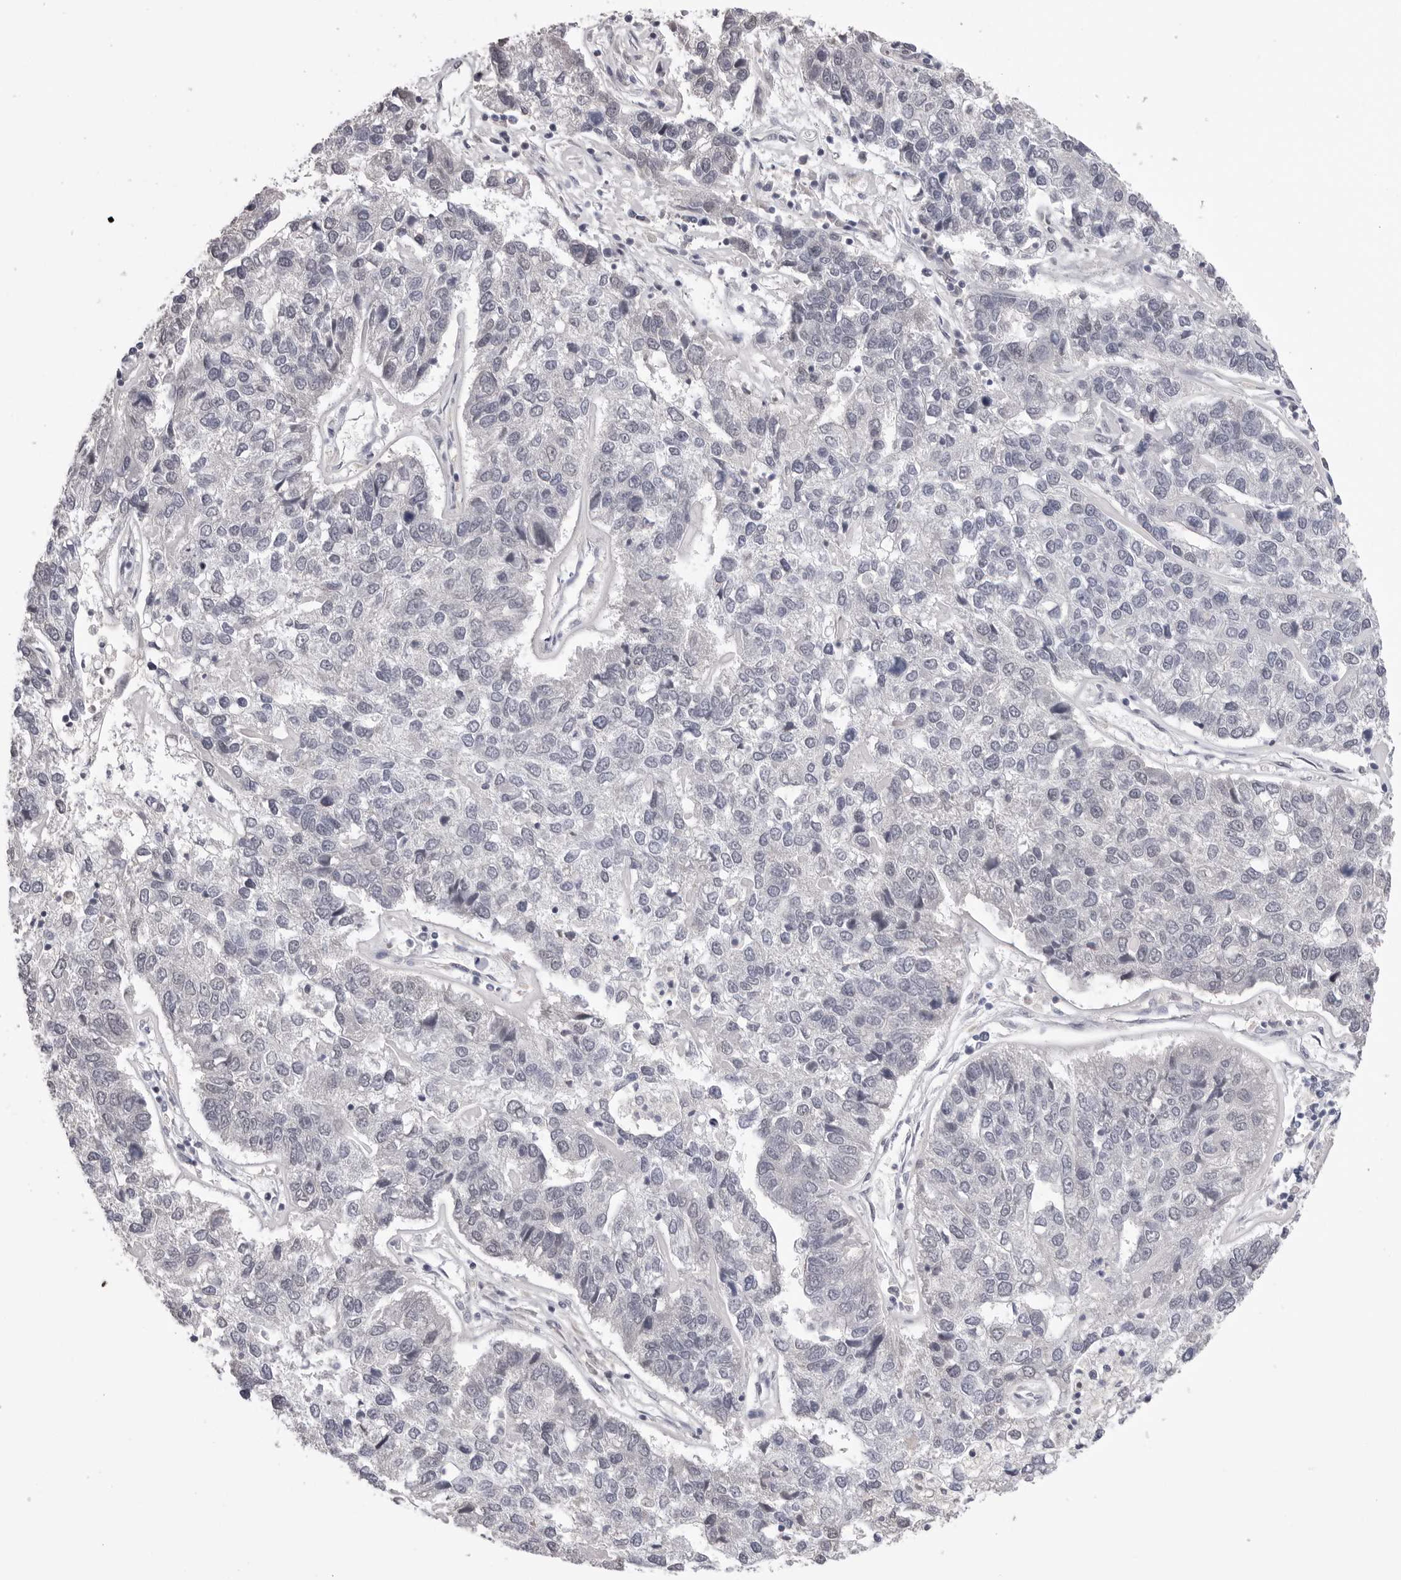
{"staining": {"intensity": "negative", "quantity": "none", "location": "none"}, "tissue": "pancreatic cancer", "cell_type": "Tumor cells", "image_type": "cancer", "snomed": [{"axis": "morphology", "description": "Adenocarcinoma, NOS"}, {"axis": "topography", "description": "Pancreas"}], "caption": "Immunohistochemical staining of adenocarcinoma (pancreatic) reveals no significant expression in tumor cells.", "gene": "DLG2", "patient": {"sex": "female", "age": 61}}